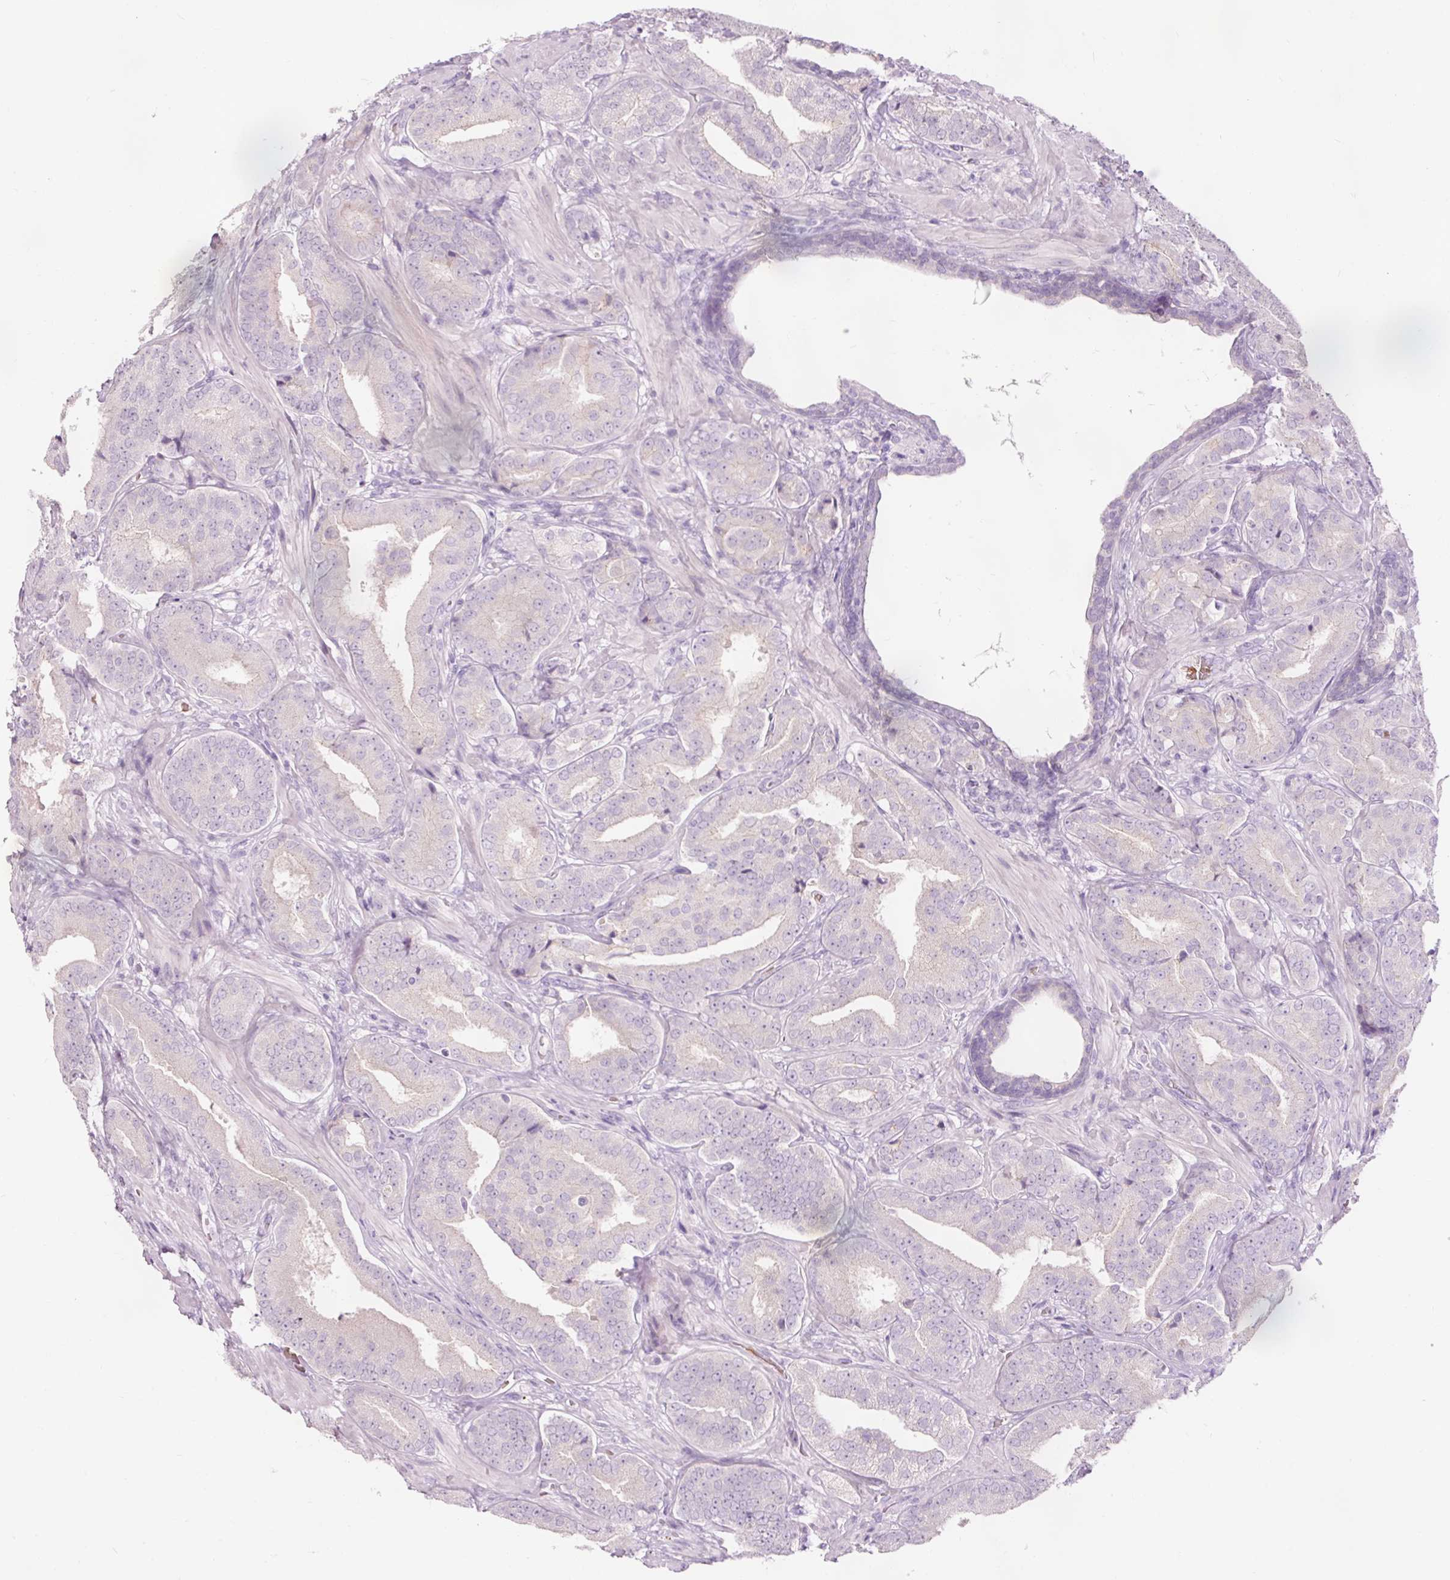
{"staining": {"intensity": "negative", "quantity": "none", "location": "none"}, "tissue": "prostate cancer", "cell_type": "Tumor cells", "image_type": "cancer", "snomed": [{"axis": "morphology", "description": "Adenocarcinoma, High grade"}, {"axis": "topography", "description": "Prostate"}], "caption": "The image reveals no significant positivity in tumor cells of prostate cancer (high-grade adenocarcinoma).", "gene": "DHRS11", "patient": {"sex": "male", "age": 63}}